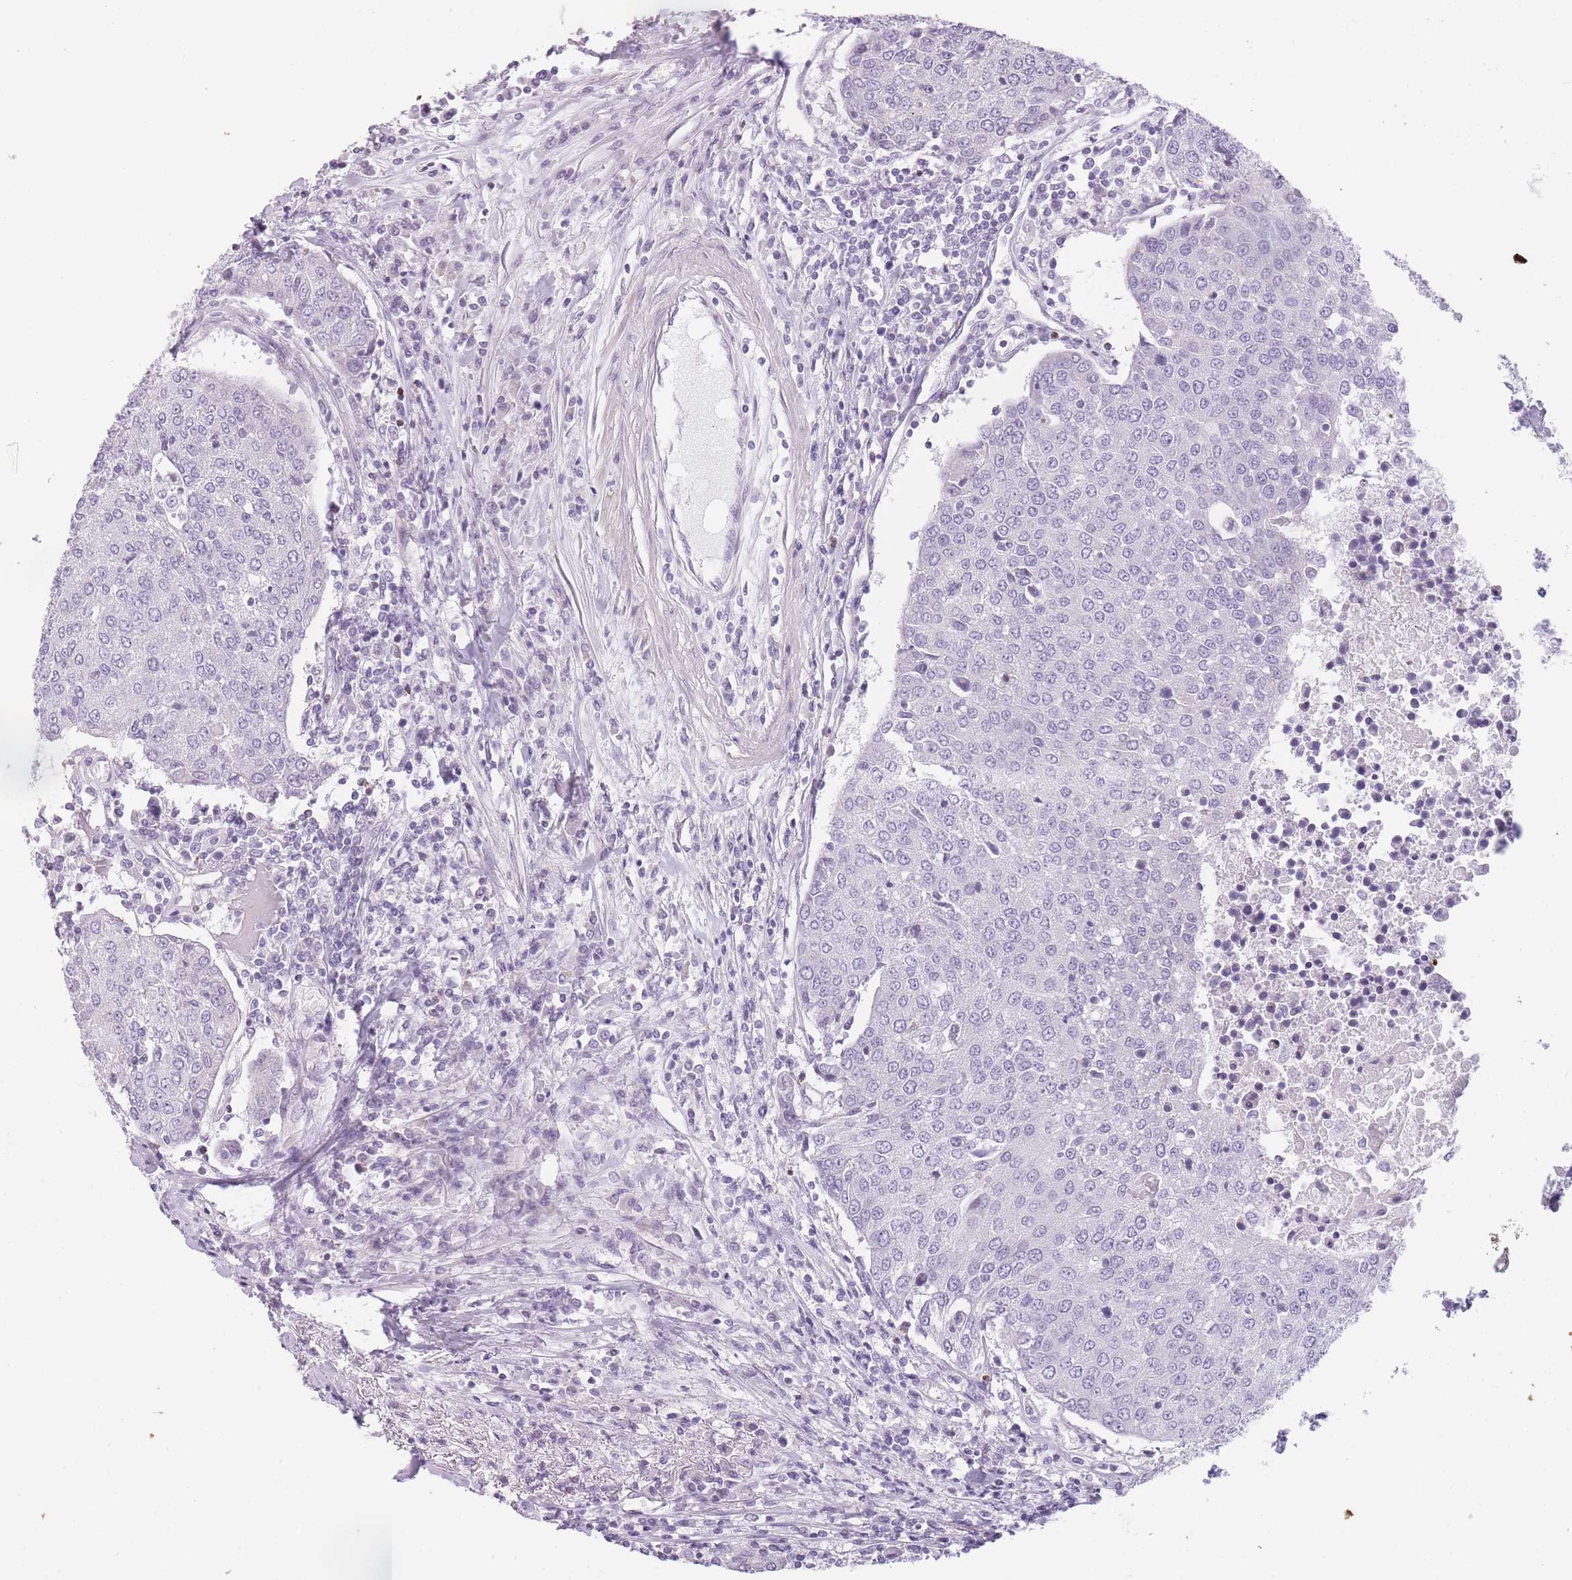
{"staining": {"intensity": "negative", "quantity": "none", "location": "none"}, "tissue": "urothelial cancer", "cell_type": "Tumor cells", "image_type": "cancer", "snomed": [{"axis": "morphology", "description": "Urothelial carcinoma, High grade"}, {"axis": "topography", "description": "Urinary bladder"}], "caption": "Urothelial carcinoma (high-grade) stained for a protein using IHC reveals no staining tumor cells.", "gene": "GGT1", "patient": {"sex": "female", "age": 85}}